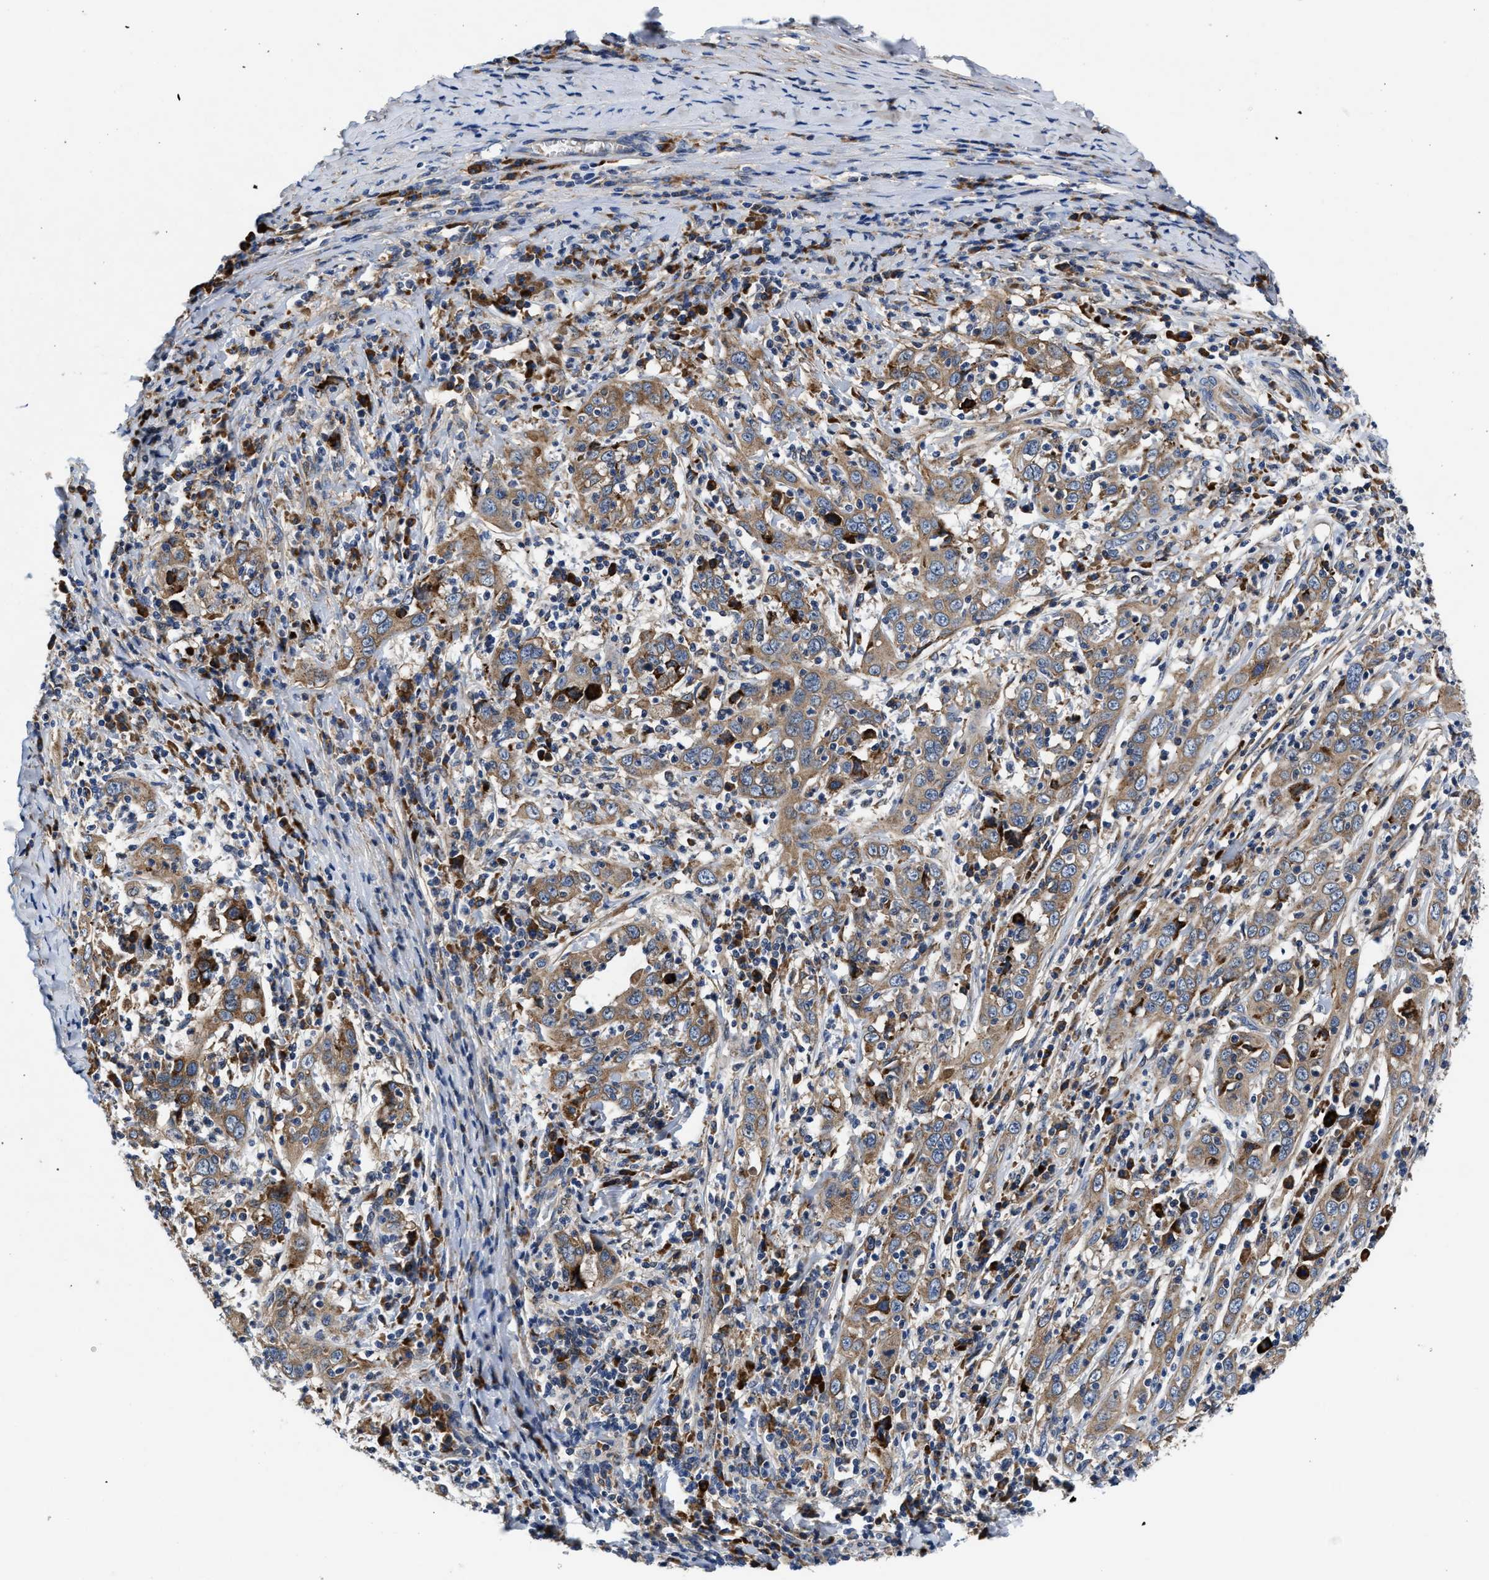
{"staining": {"intensity": "moderate", "quantity": ">75%", "location": "cytoplasmic/membranous"}, "tissue": "cervical cancer", "cell_type": "Tumor cells", "image_type": "cancer", "snomed": [{"axis": "morphology", "description": "Squamous cell carcinoma, NOS"}, {"axis": "topography", "description": "Cervix"}], "caption": "Protein expression analysis of human squamous cell carcinoma (cervical) reveals moderate cytoplasmic/membranous positivity in about >75% of tumor cells.", "gene": "SLC12A2", "patient": {"sex": "female", "age": 46}}